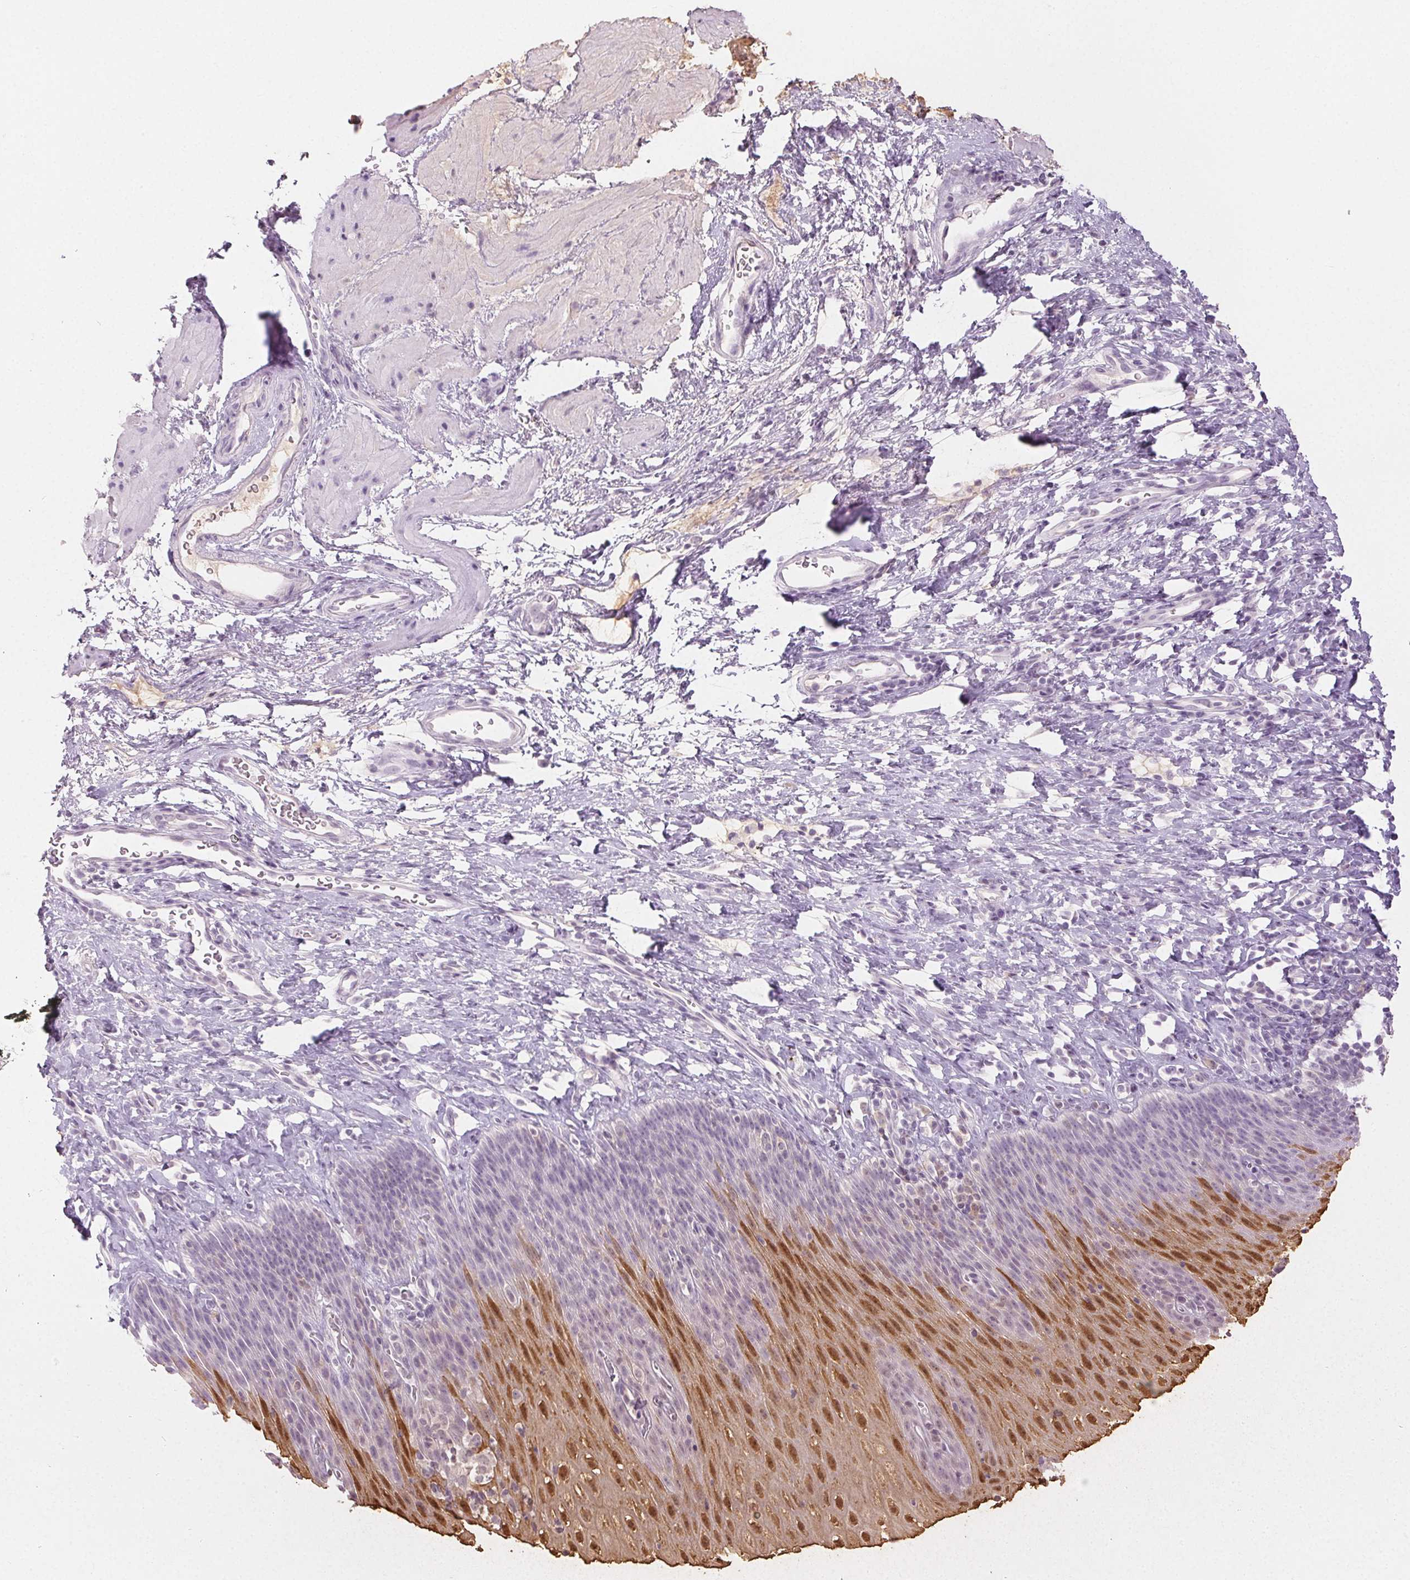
{"staining": {"intensity": "moderate", "quantity": "25%-75%", "location": "cytoplasmic/membranous,nuclear"}, "tissue": "esophagus", "cell_type": "Squamous epithelial cells", "image_type": "normal", "snomed": [{"axis": "morphology", "description": "Normal tissue, NOS"}, {"axis": "topography", "description": "Esophagus"}], "caption": "High-power microscopy captured an immunohistochemistry photomicrograph of unremarkable esophagus, revealing moderate cytoplasmic/membranous,nuclear staining in approximately 25%-75% of squamous epithelial cells. The protein of interest is stained brown, and the nuclei are stained in blue (DAB IHC with brightfield microscopy, high magnification).", "gene": "SPRR3", "patient": {"sex": "female", "age": 61}}